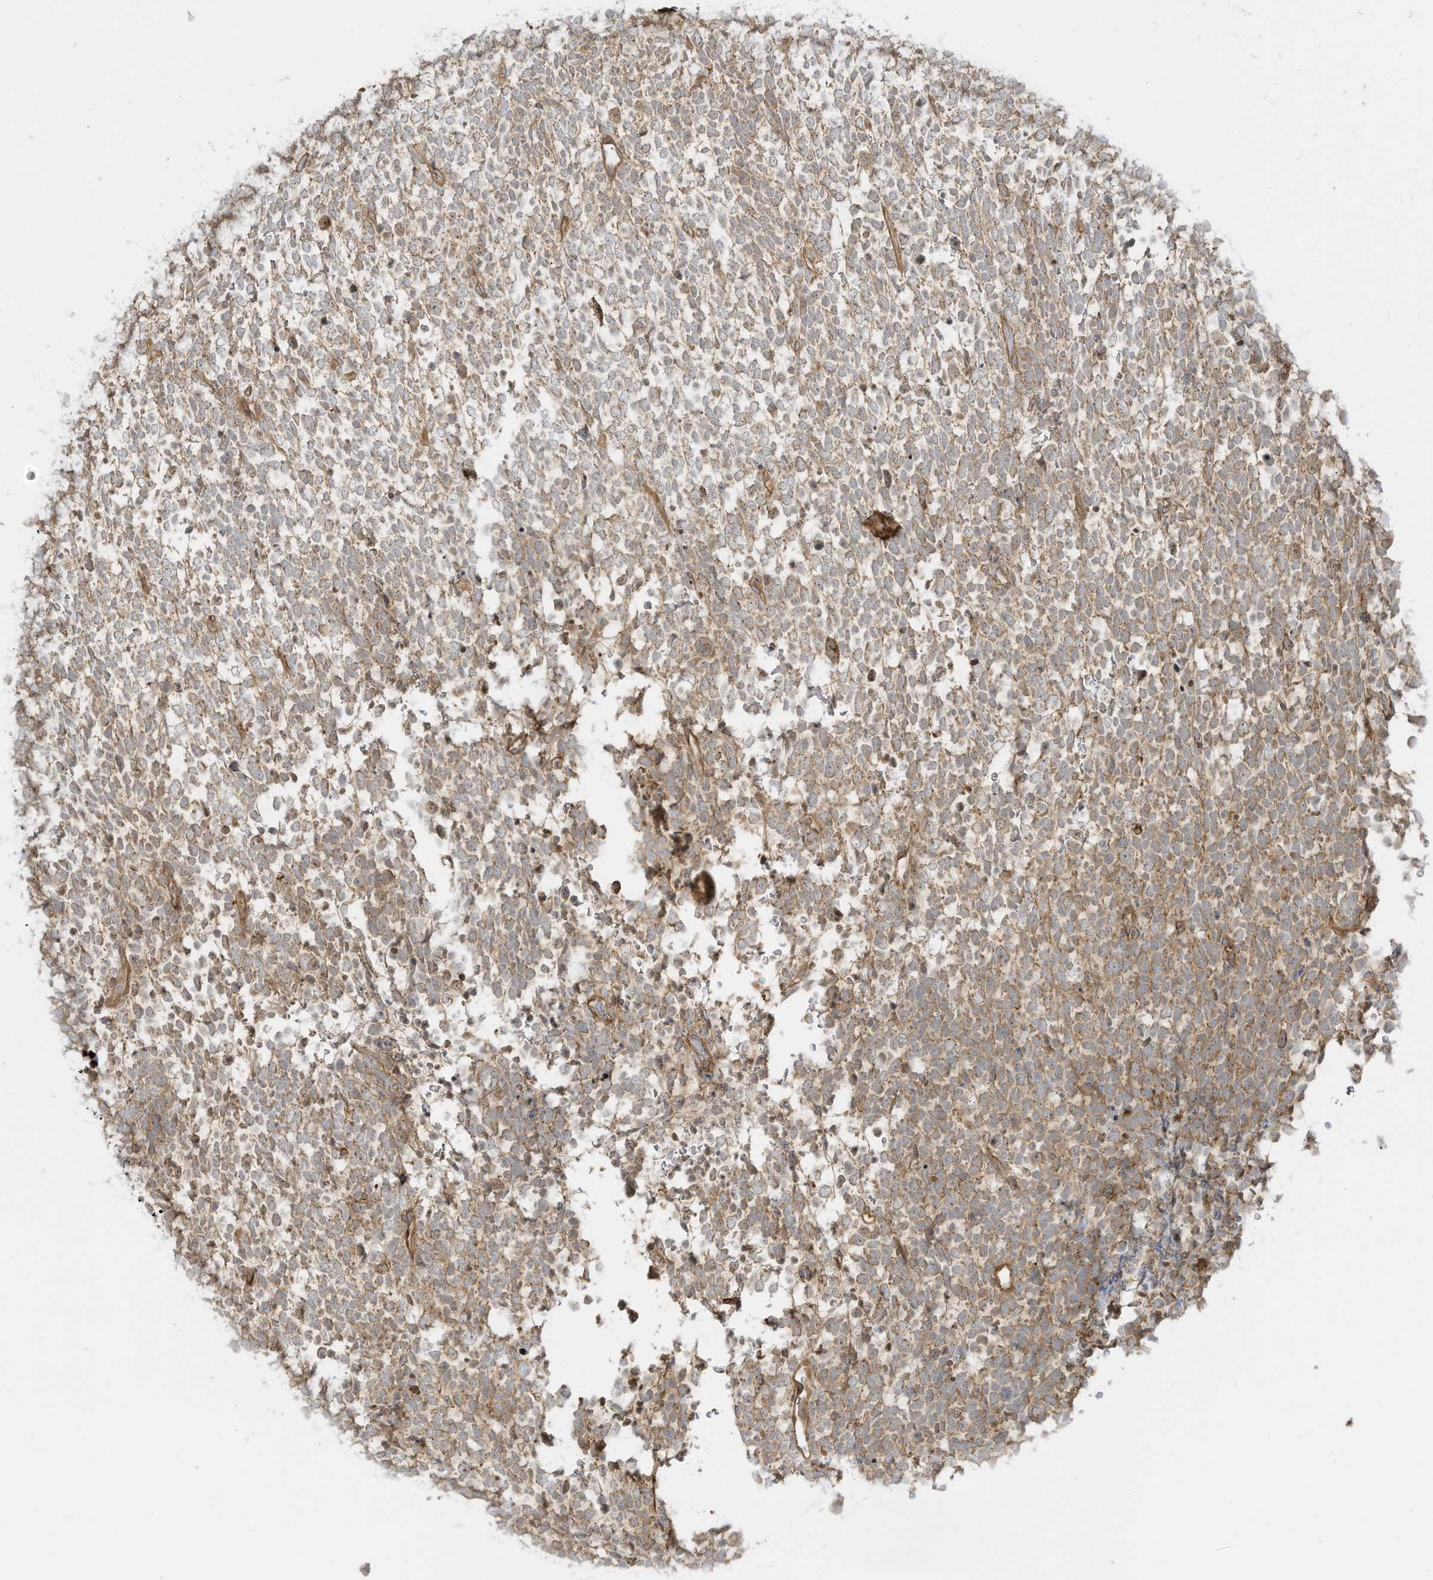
{"staining": {"intensity": "weak", "quantity": "25%-75%", "location": "cytoplasmic/membranous"}, "tissue": "urothelial cancer", "cell_type": "Tumor cells", "image_type": "cancer", "snomed": [{"axis": "morphology", "description": "Urothelial carcinoma, High grade"}, {"axis": "topography", "description": "Urinary bladder"}], "caption": "High-grade urothelial carcinoma tissue shows weak cytoplasmic/membranous positivity in approximately 25%-75% of tumor cells The protein is stained brown, and the nuclei are stained in blue (DAB (3,3'-diaminobenzidine) IHC with brightfield microscopy, high magnification).", "gene": "ENTR1", "patient": {"sex": "female", "age": 82}}